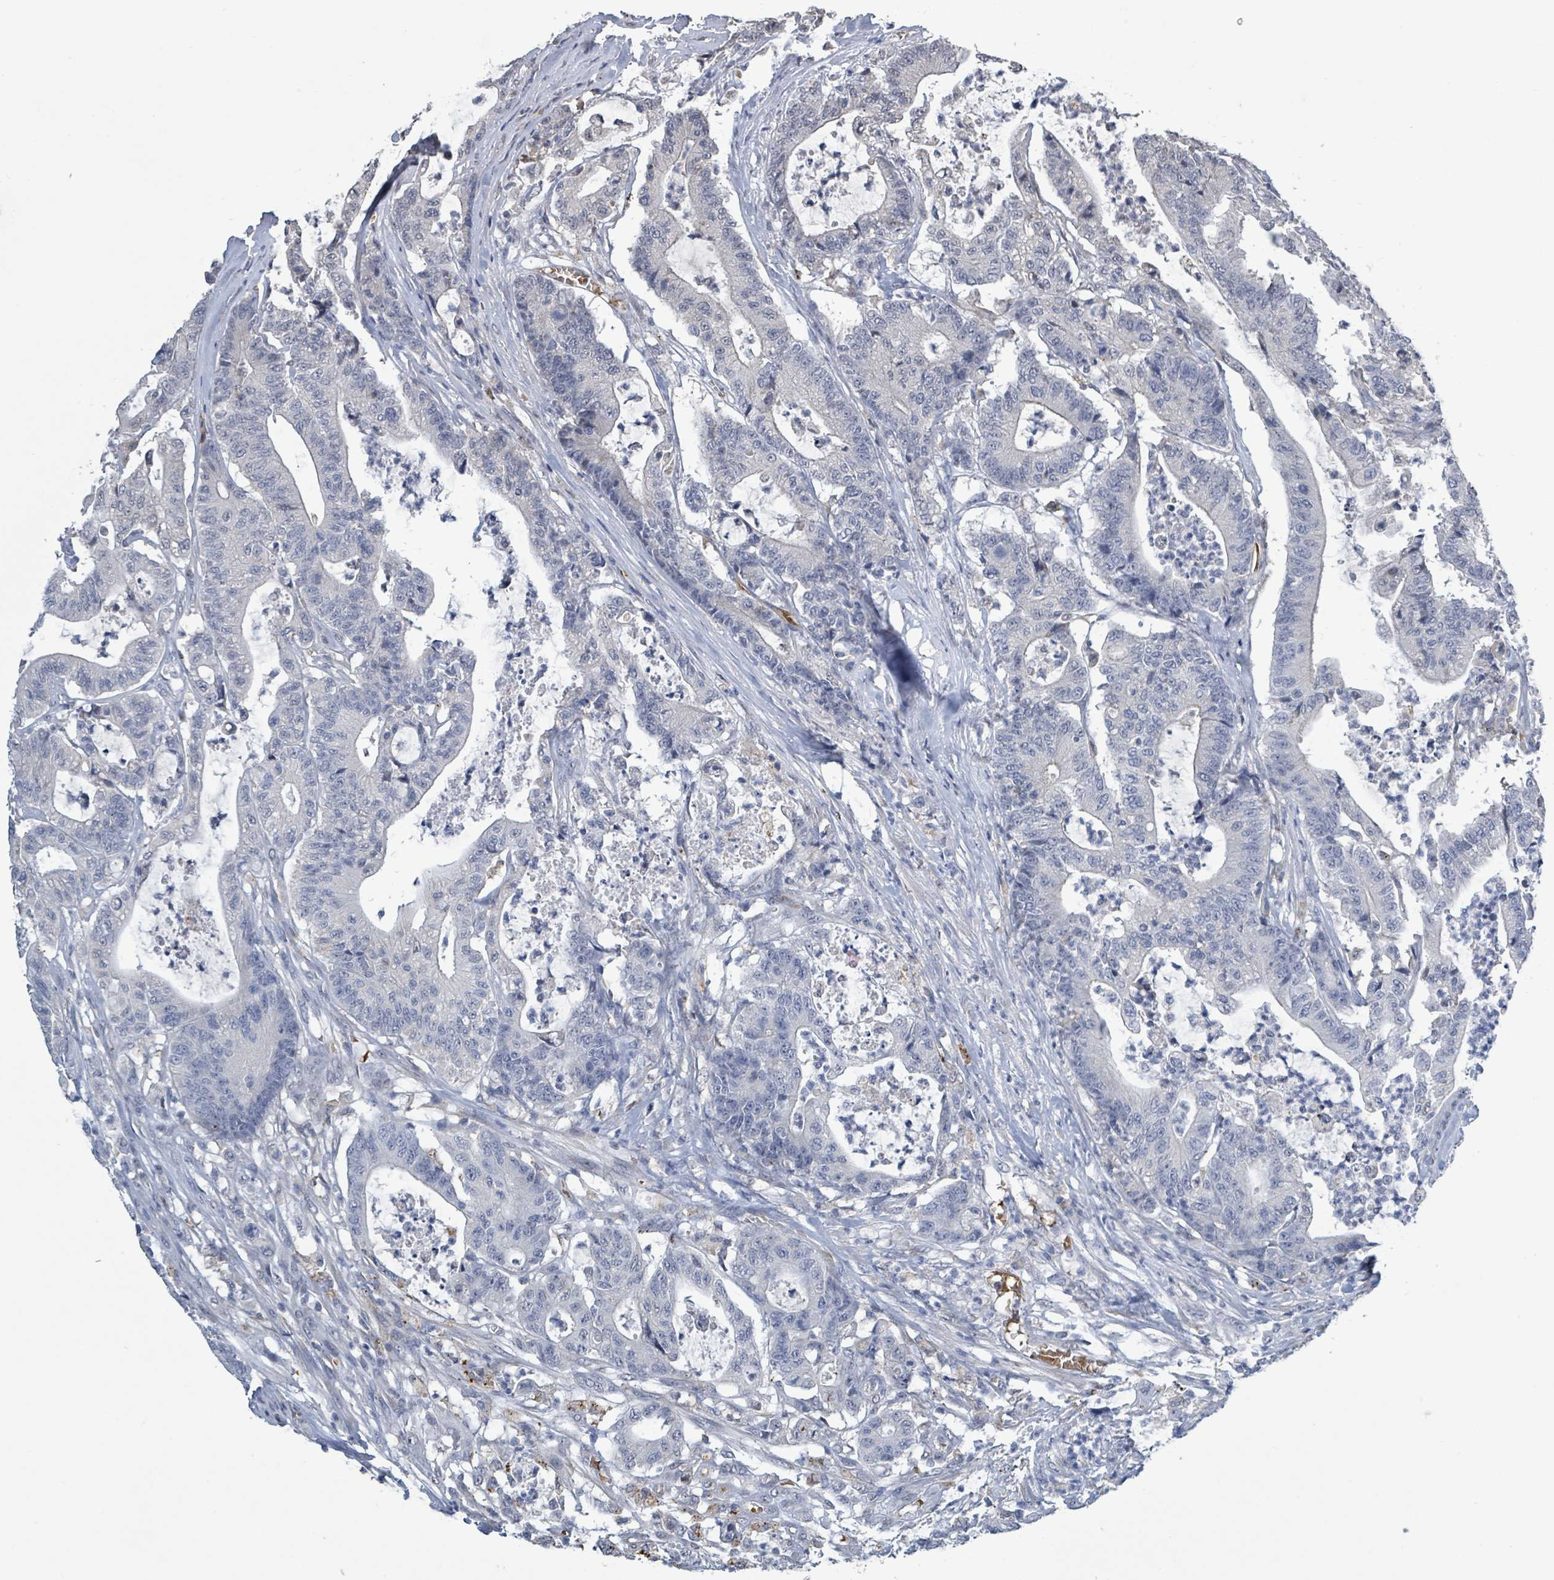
{"staining": {"intensity": "negative", "quantity": "none", "location": "none"}, "tissue": "colorectal cancer", "cell_type": "Tumor cells", "image_type": "cancer", "snomed": [{"axis": "morphology", "description": "Adenocarcinoma, NOS"}, {"axis": "topography", "description": "Colon"}], "caption": "This is a image of IHC staining of colorectal cancer, which shows no positivity in tumor cells.", "gene": "SEBOX", "patient": {"sex": "female", "age": 84}}